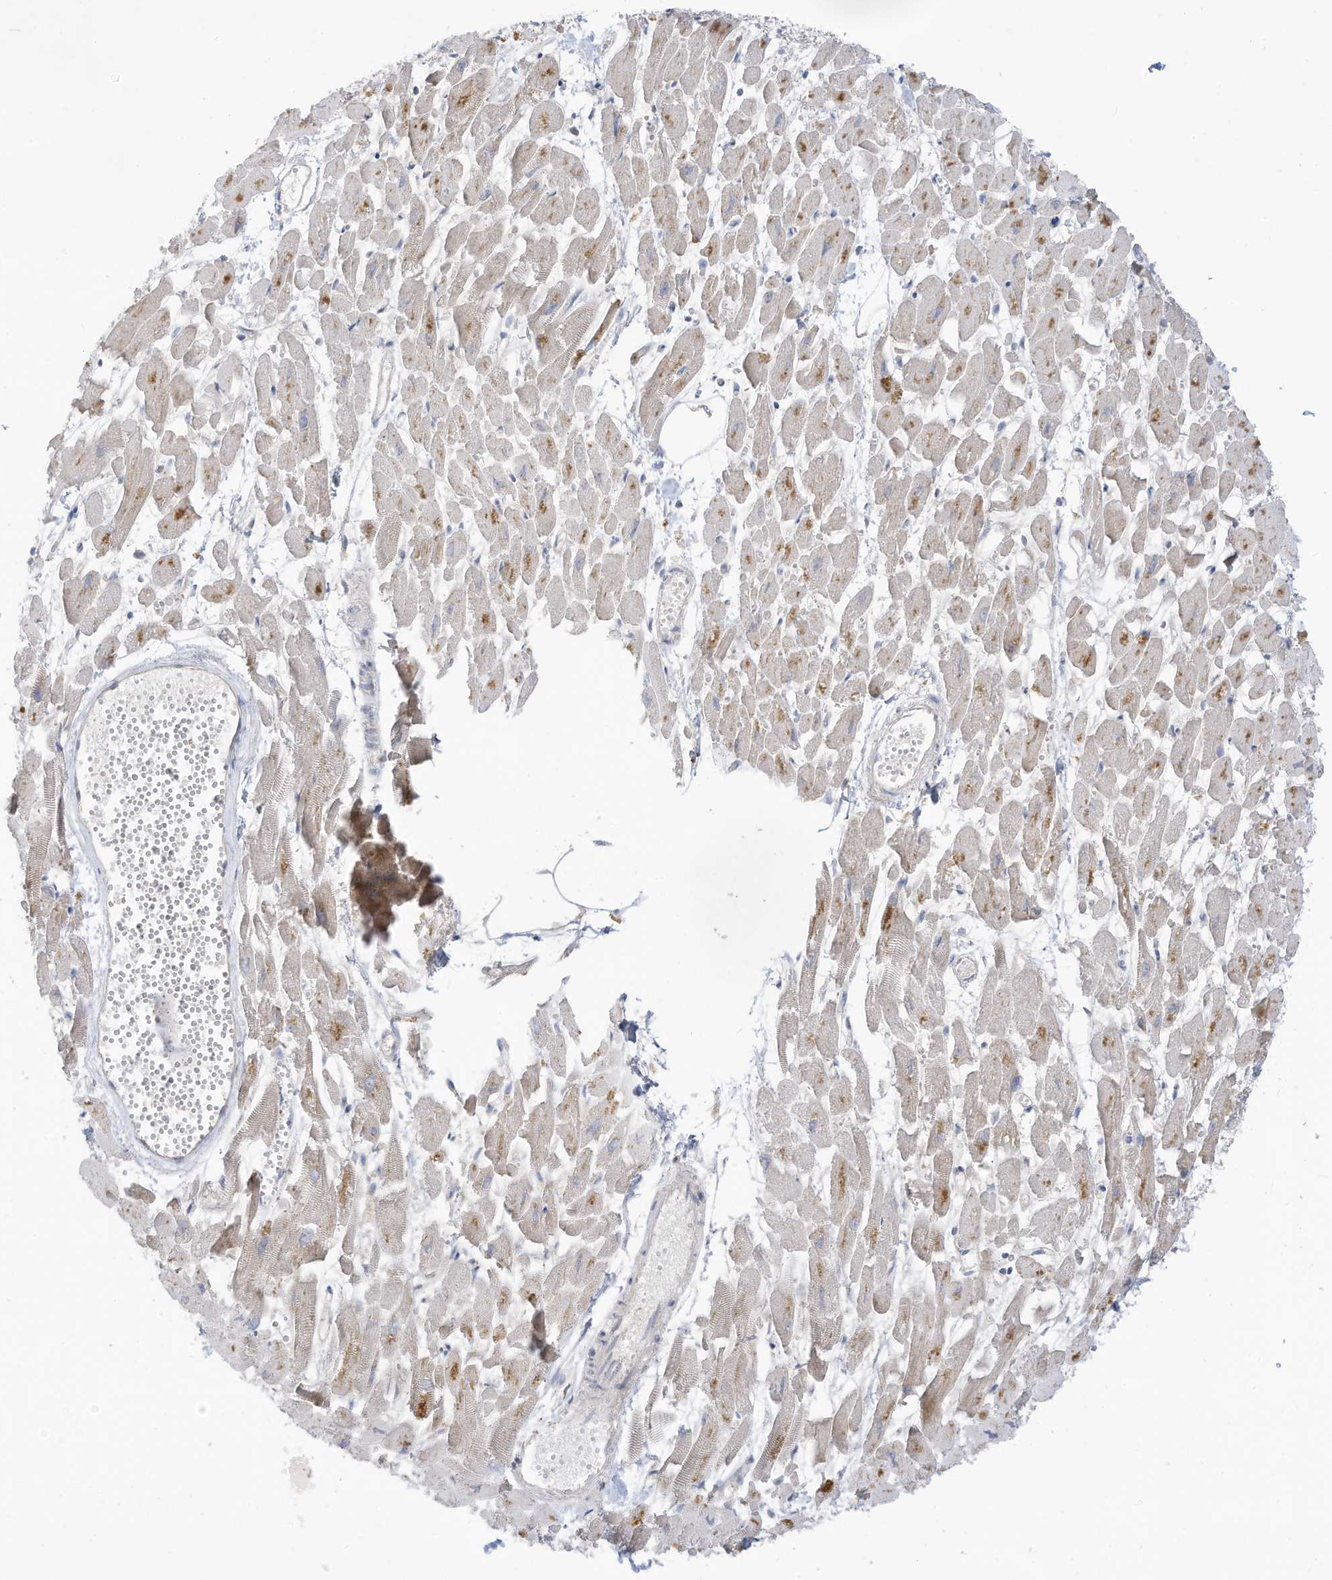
{"staining": {"intensity": "moderate", "quantity": "<25%", "location": "cytoplasmic/membranous"}, "tissue": "heart muscle", "cell_type": "Cardiomyocytes", "image_type": "normal", "snomed": [{"axis": "morphology", "description": "Normal tissue, NOS"}, {"axis": "topography", "description": "Heart"}], "caption": "Immunohistochemical staining of normal heart muscle reveals low levels of moderate cytoplasmic/membranous expression in approximately <25% of cardiomyocytes. The staining was performed using DAB (3,3'-diaminobenzidine) to visualize the protein expression in brown, while the nuclei were stained in blue with hematoxylin (Magnification: 20x).", "gene": "LRRN2", "patient": {"sex": "female", "age": 64}}